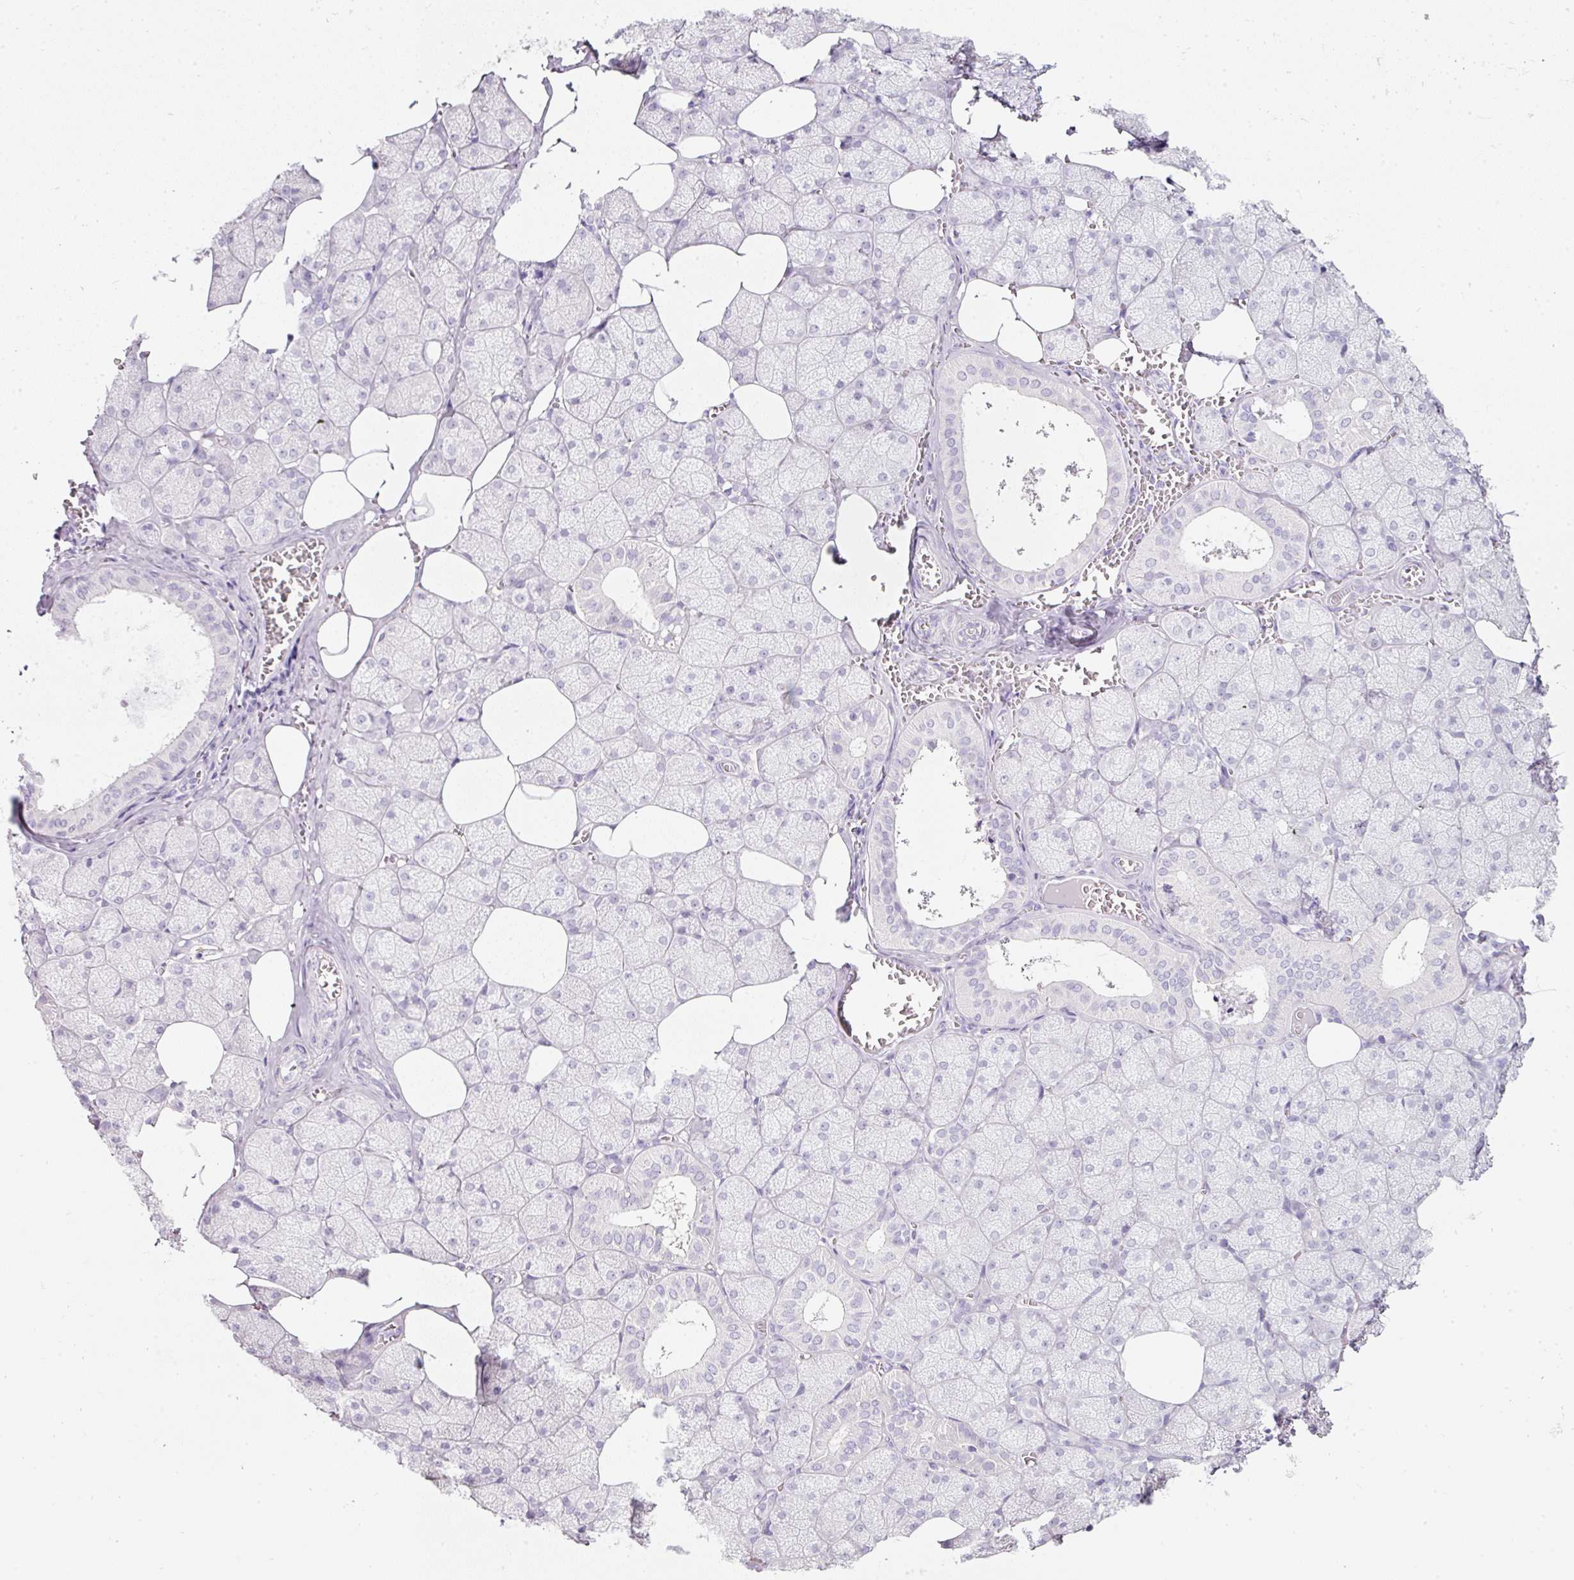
{"staining": {"intensity": "negative", "quantity": "none", "location": "none"}, "tissue": "salivary gland", "cell_type": "Glandular cells", "image_type": "normal", "snomed": [{"axis": "morphology", "description": "Normal tissue, NOS"}, {"axis": "topography", "description": "Salivary gland"}, {"axis": "topography", "description": "Peripheral nerve tissue"}], "caption": "Immunohistochemistry (IHC) image of benign salivary gland: human salivary gland stained with DAB (3,3'-diaminobenzidine) displays no significant protein positivity in glandular cells. (Brightfield microscopy of DAB (3,3'-diaminobenzidine) immunohistochemistry at high magnification).", "gene": "SLC2A2", "patient": {"sex": "male", "age": 38}}